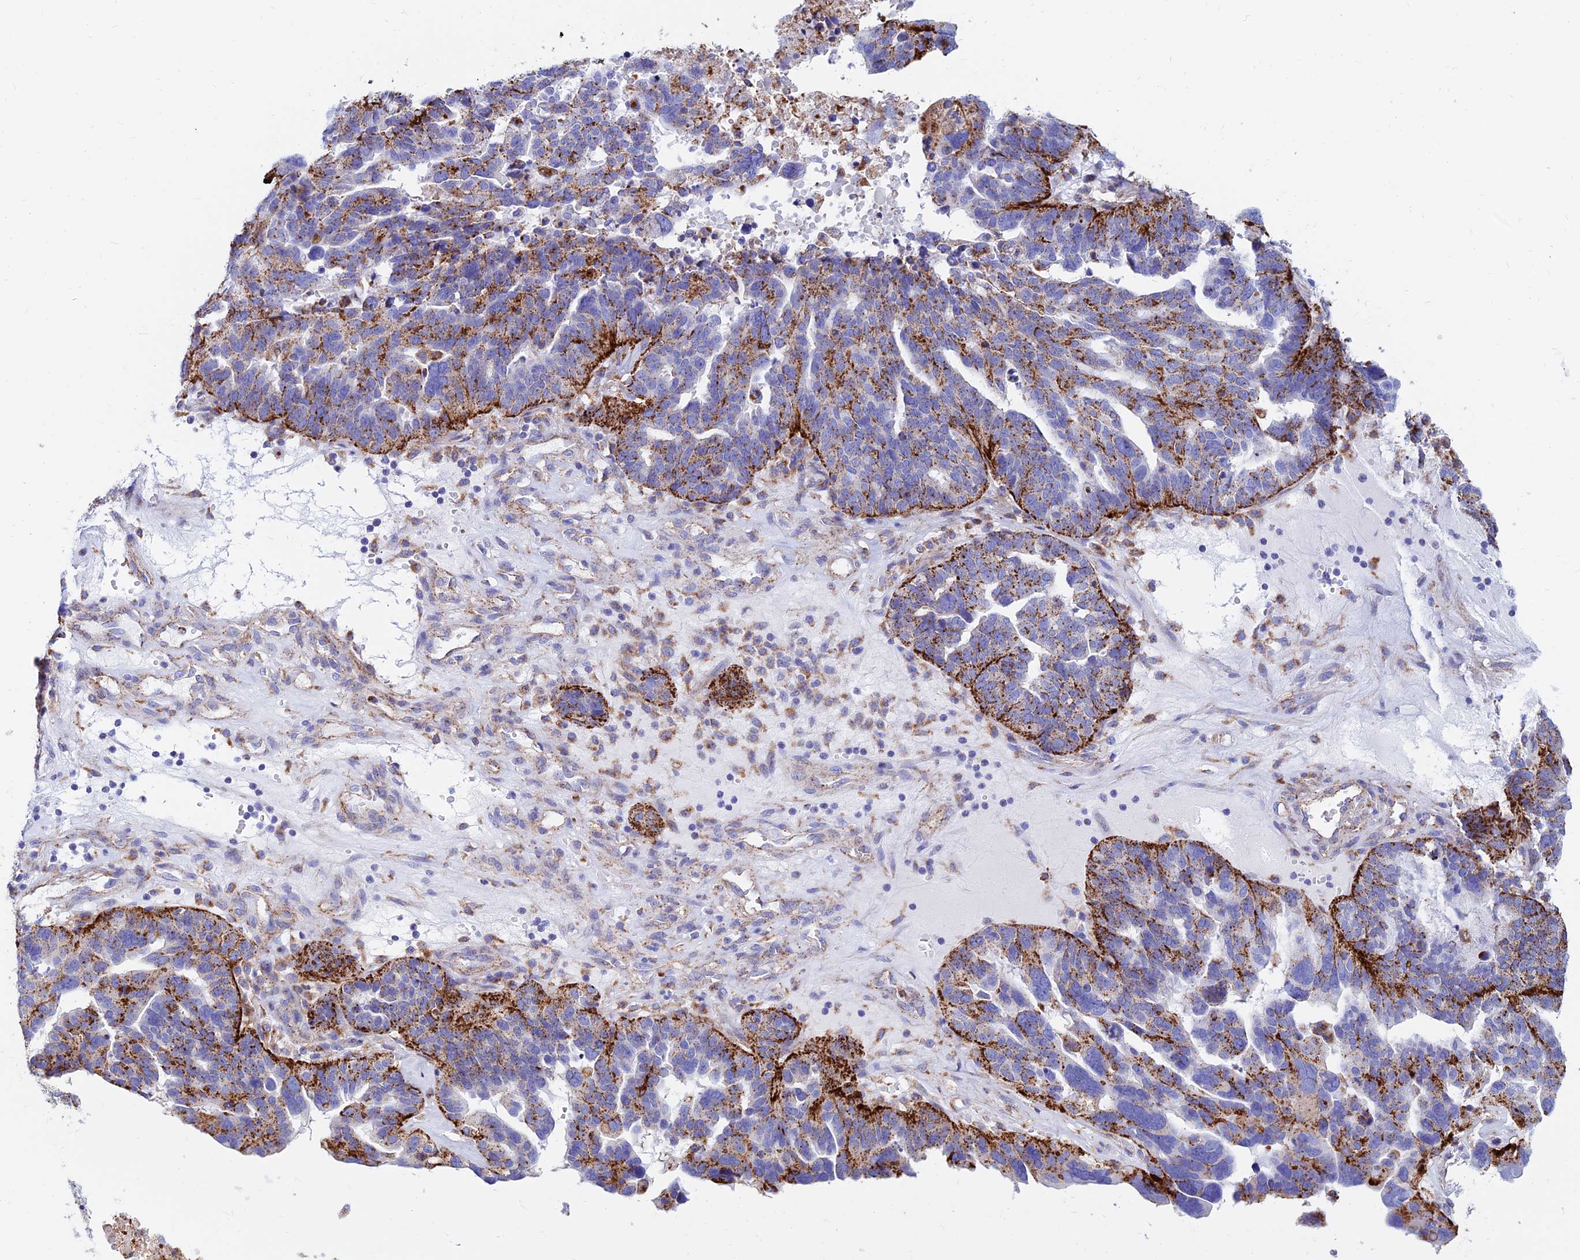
{"staining": {"intensity": "strong", "quantity": "25%-75%", "location": "cytoplasmic/membranous"}, "tissue": "ovarian cancer", "cell_type": "Tumor cells", "image_type": "cancer", "snomed": [{"axis": "morphology", "description": "Cystadenocarcinoma, serous, NOS"}, {"axis": "topography", "description": "Ovary"}], "caption": "Immunohistochemistry (DAB (3,3'-diaminobenzidine)) staining of serous cystadenocarcinoma (ovarian) exhibits strong cytoplasmic/membranous protein positivity in approximately 25%-75% of tumor cells.", "gene": "SPNS1", "patient": {"sex": "female", "age": 59}}